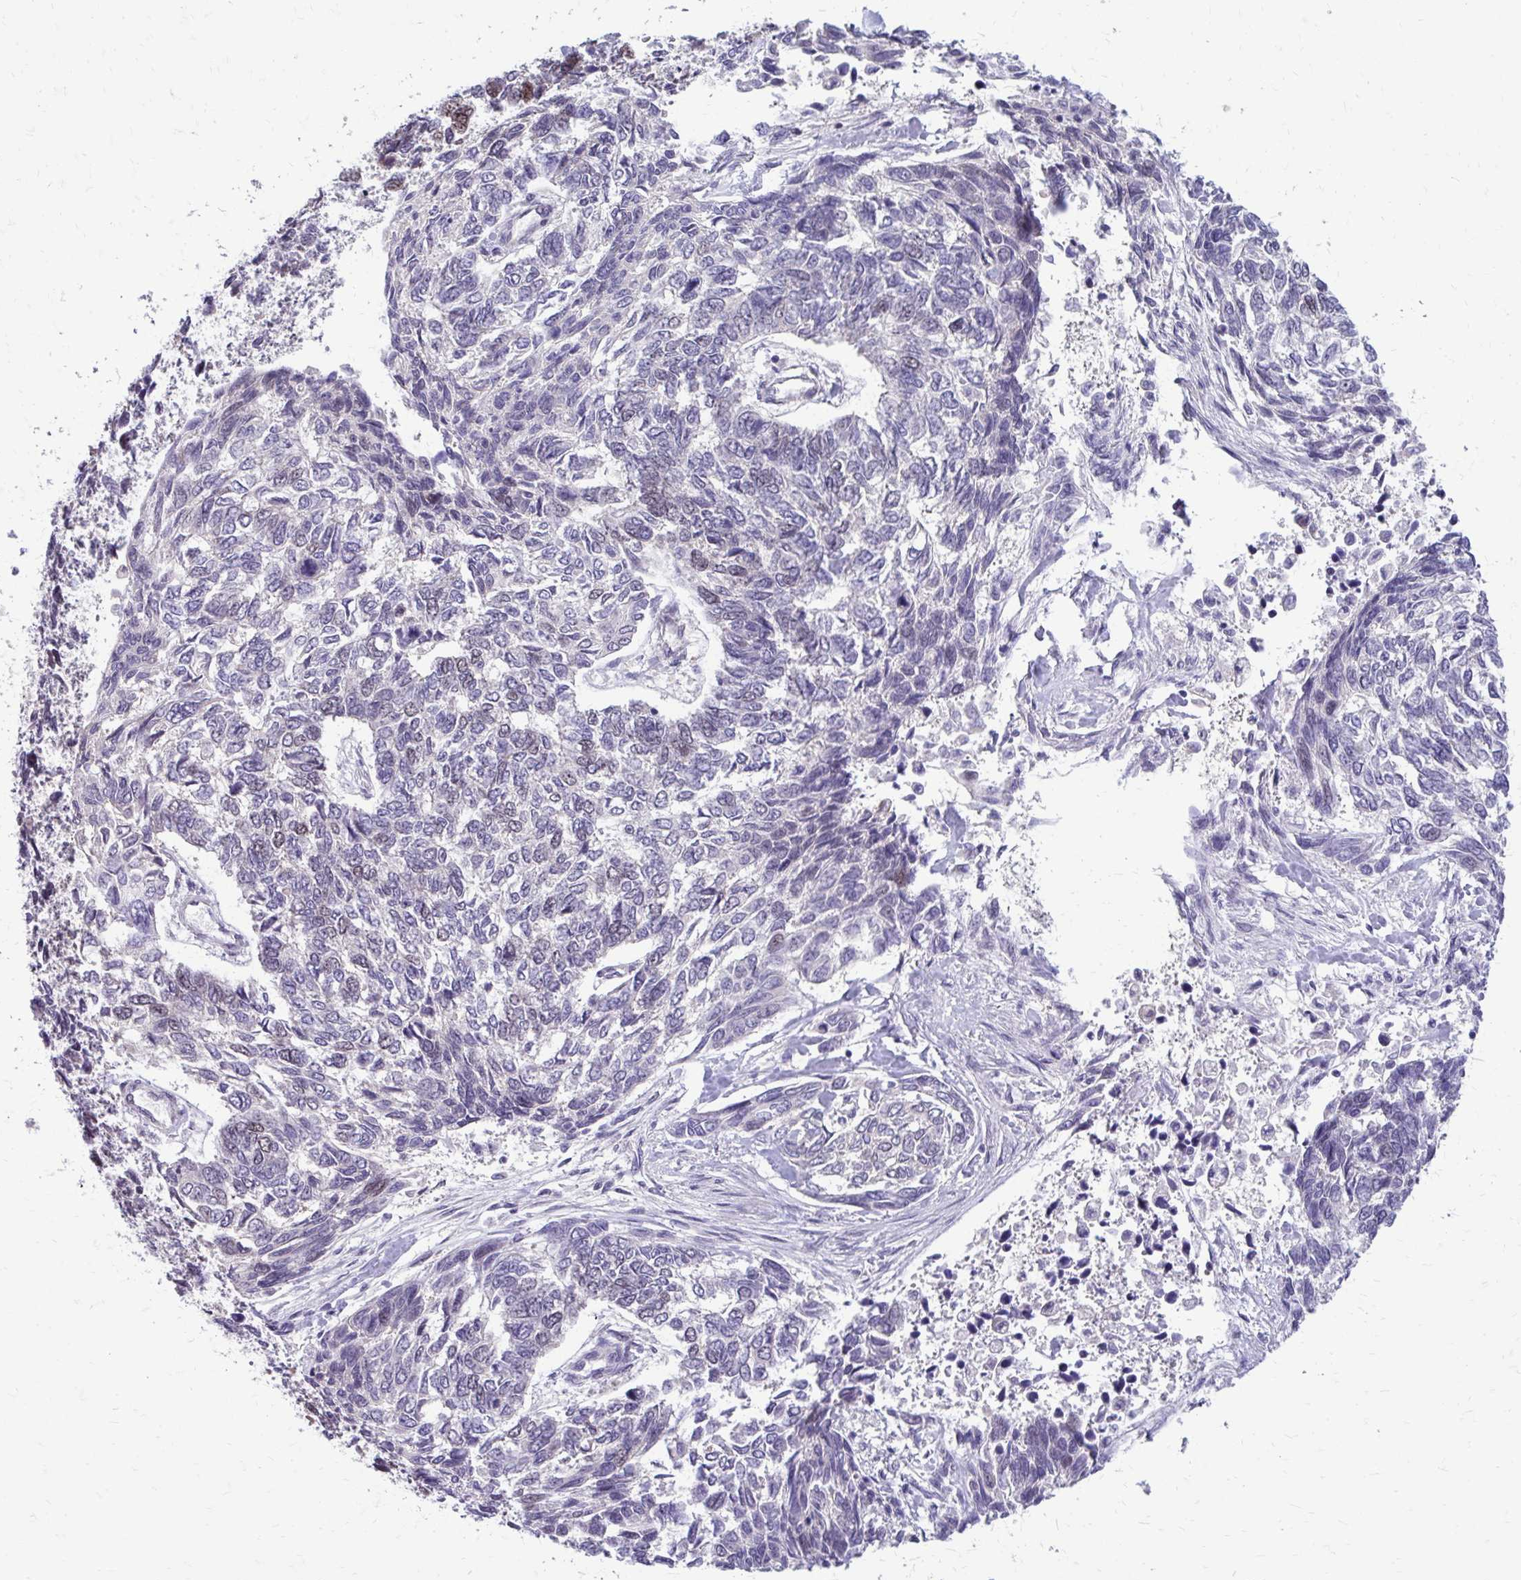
{"staining": {"intensity": "moderate", "quantity": "<25%", "location": "nuclear"}, "tissue": "skin cancer", "cell_type": "Tumor cells", "image_type": "cancer", "snomed": [{"axis": "morphology", "description": "Basal cell carcinoma"}, {"axis": "topography", "description": "Skin"}], "caption": "This is an image of immunohistochemistry staining of skin cancer (basal cell carcinoma), which shows moderate expression in the nuclear of tumor cells.", "gene": "ANKRD30B", "patient": {"sex": "female", "age": 65}}